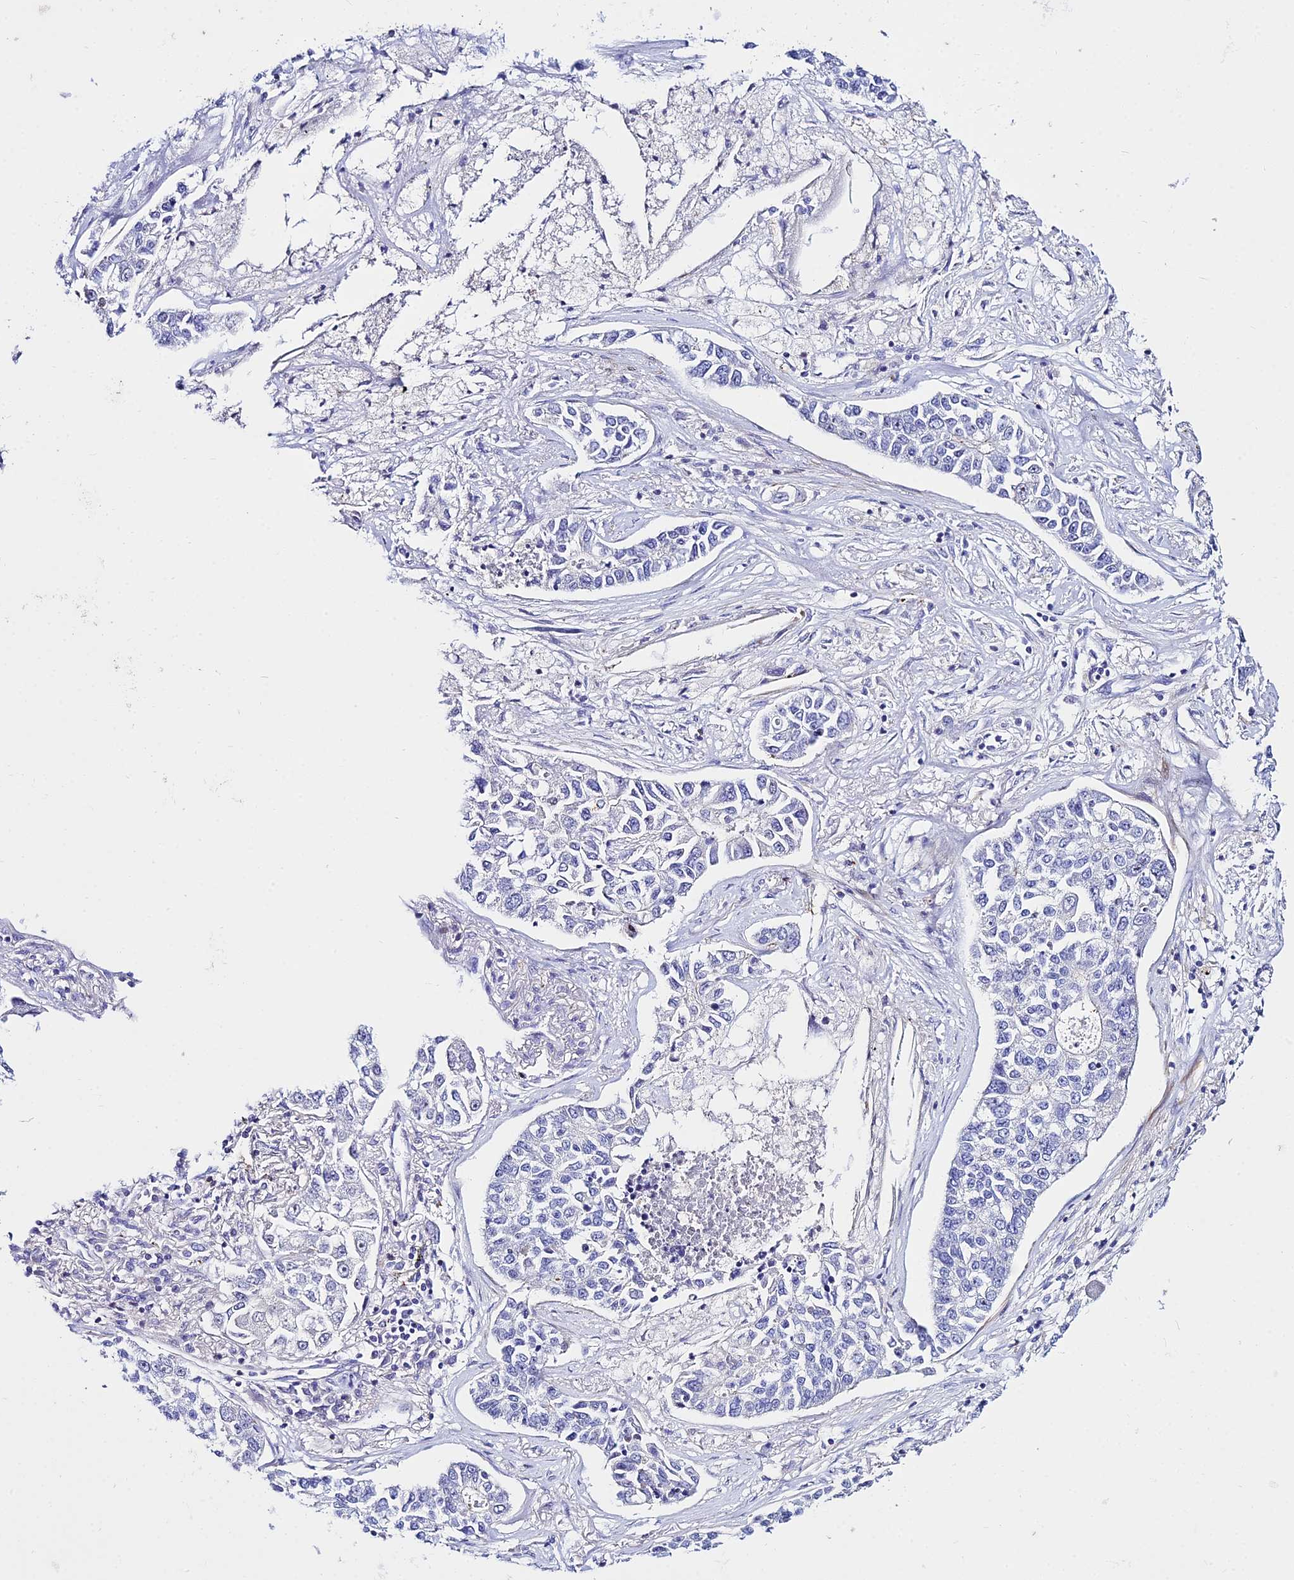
{"staining": {"intensity": "negative", "quantity": "none", "location": "none"}, "tissue": "lung cancer", "cell_type": "Tumor cells", "image_type": "cancer", "snomed": [{"axis": "morphology", "description": "Adenocarcinoma, NOS"}, {"axis": "topography", "description": "Lung"}], "caption": "Tumor cells show no significant staining in lung cancer (adenocarcinoma).", "gene": "DLX1", "patient": {"sex": "male", "age": 49}}